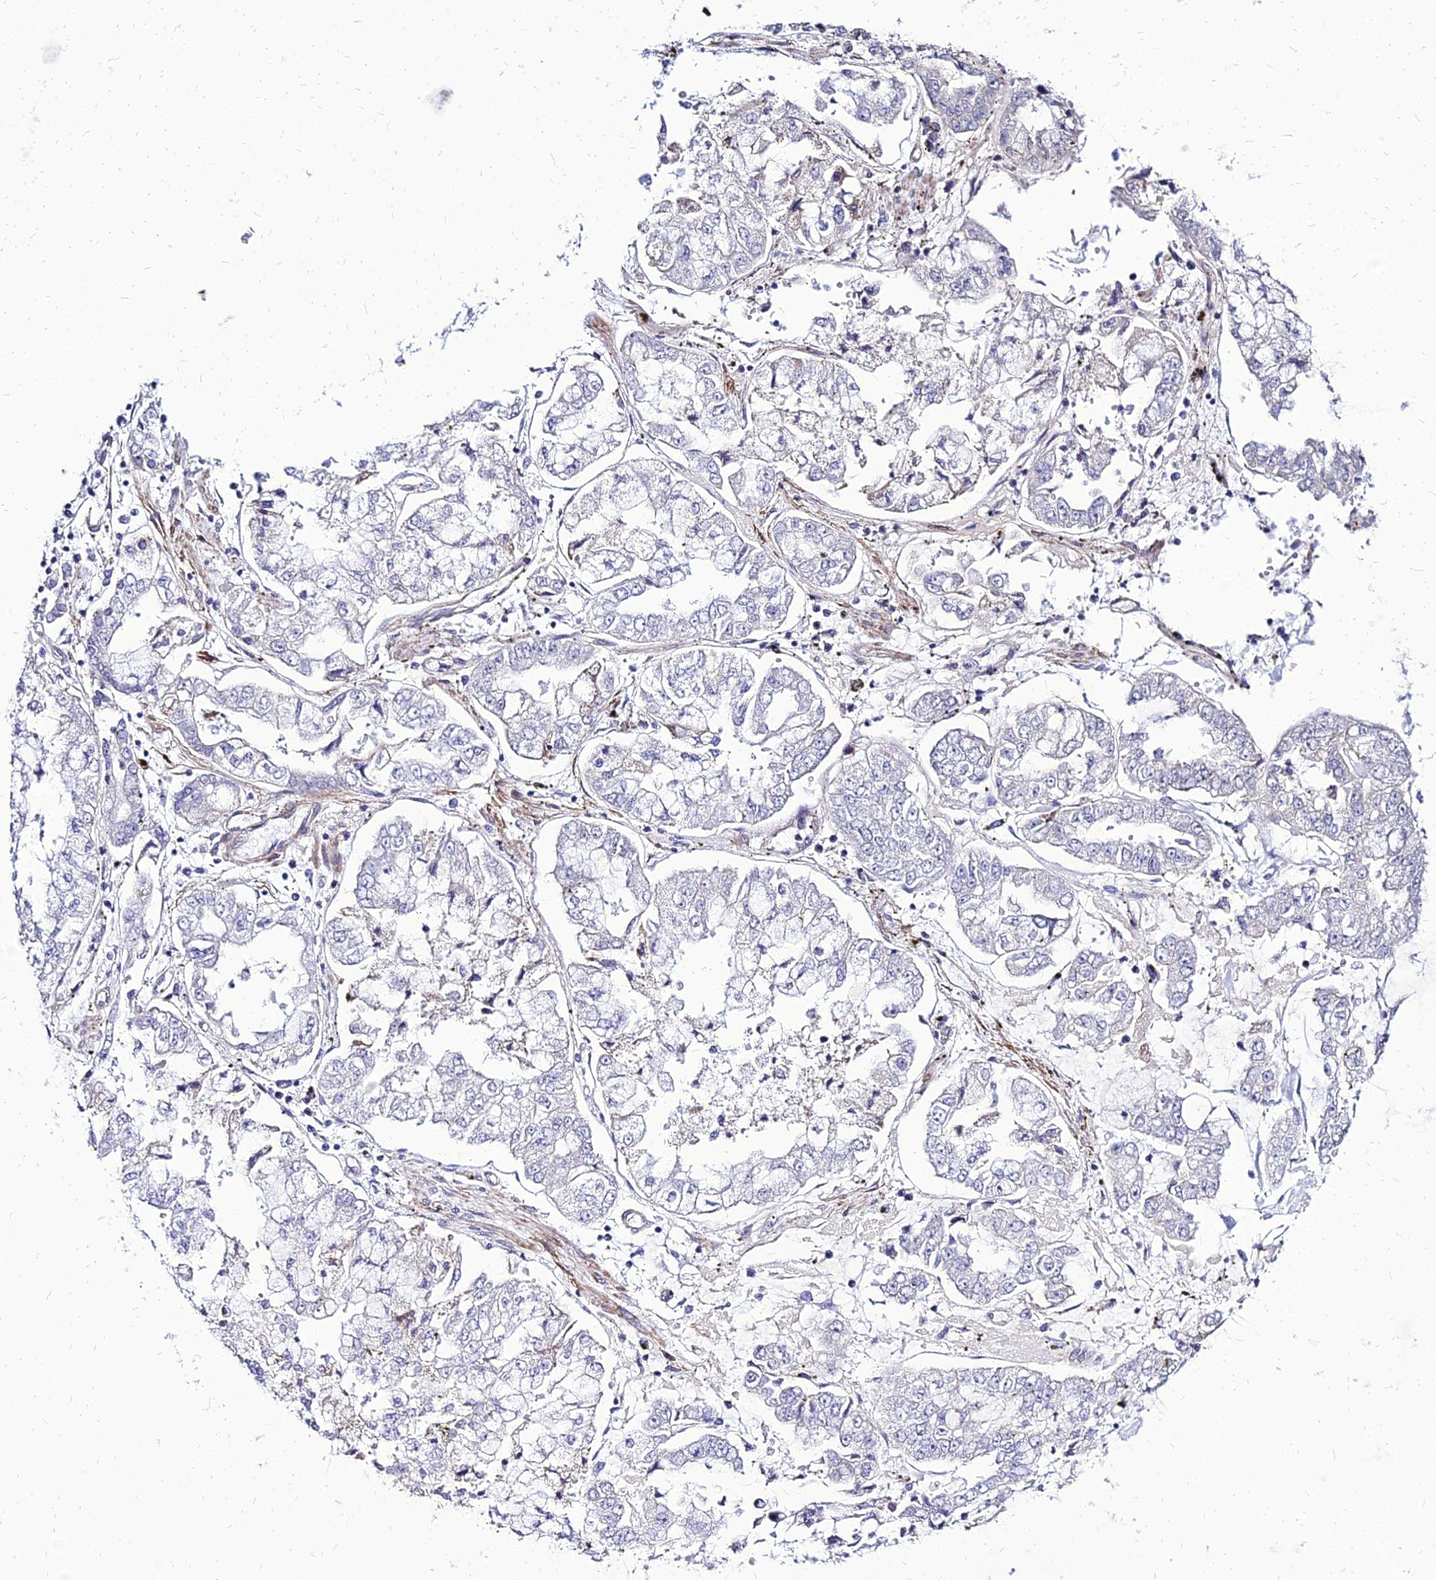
{"staining": {"intensity": "negative", "quantity": "none", "location": "none"}, "tissue": "stomach cancer", "cell_type": "Tumor cells", "image_type": "cancer", "snomed": [{"axis": "morphology", "description": "Adenocarcinoma, NOS"}, {"axis": "topography", "description": "Stomach"}], "caption": "Immunohistochemistry image of adenocarcinoma (stomach) stained for a protein (brown), which reveals no staining in tumor cells. (Immunohistochemistry, brightfield microscopy, high magnification).", "gene": "YEATS2", "patient": {"sex": "male", "age": 76}}